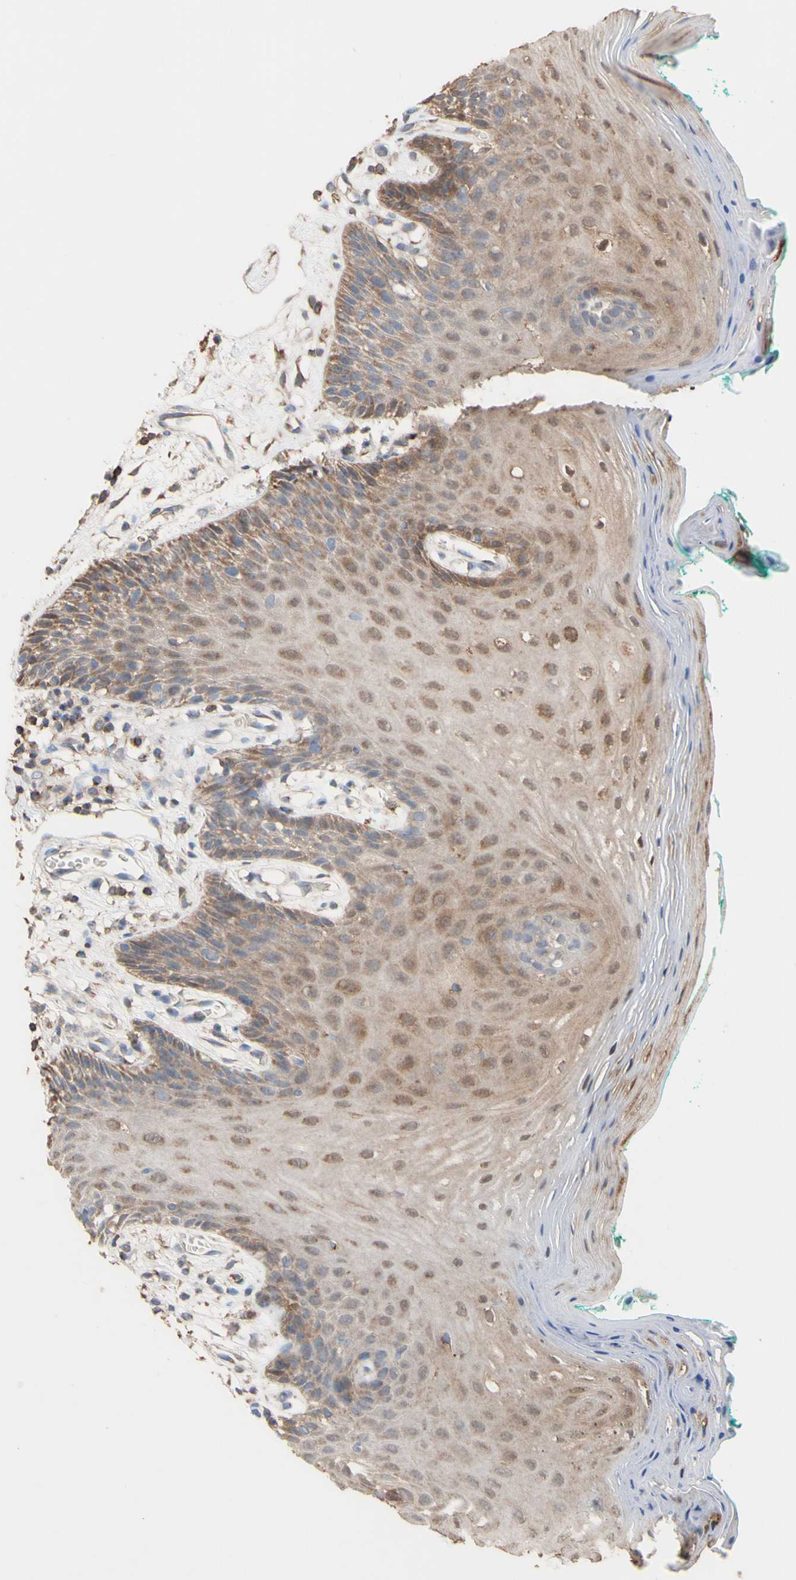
{"staining": {"intensity": "weak", "quantity": ">75%", "location": "cytoplasmic/membranous"}, "tissue": "oral mucosa", "cell_type": "Squamous epithelial cells", "image_type": "normal", "snomed": [{"axis": "morphology", "description": "Normal tissue, NOS"}, {"axis": "topography", "description": "Skeletal muscle"}, {"axis": "topography", "description": "Oral tissue"}, {"axis": "topography", "description": "Peripheral nerve tissue"}], "caption": "The immunohistochemical stain labels weak cytoplasmic/membranous positivity in squamous epithelial cells of normal oral mucosa. (brown staining indicates protein expression, while blue staining denotes nuclei).", "gene": "ALDH9A1", "patient": {"sex": "female", "age": 84}}